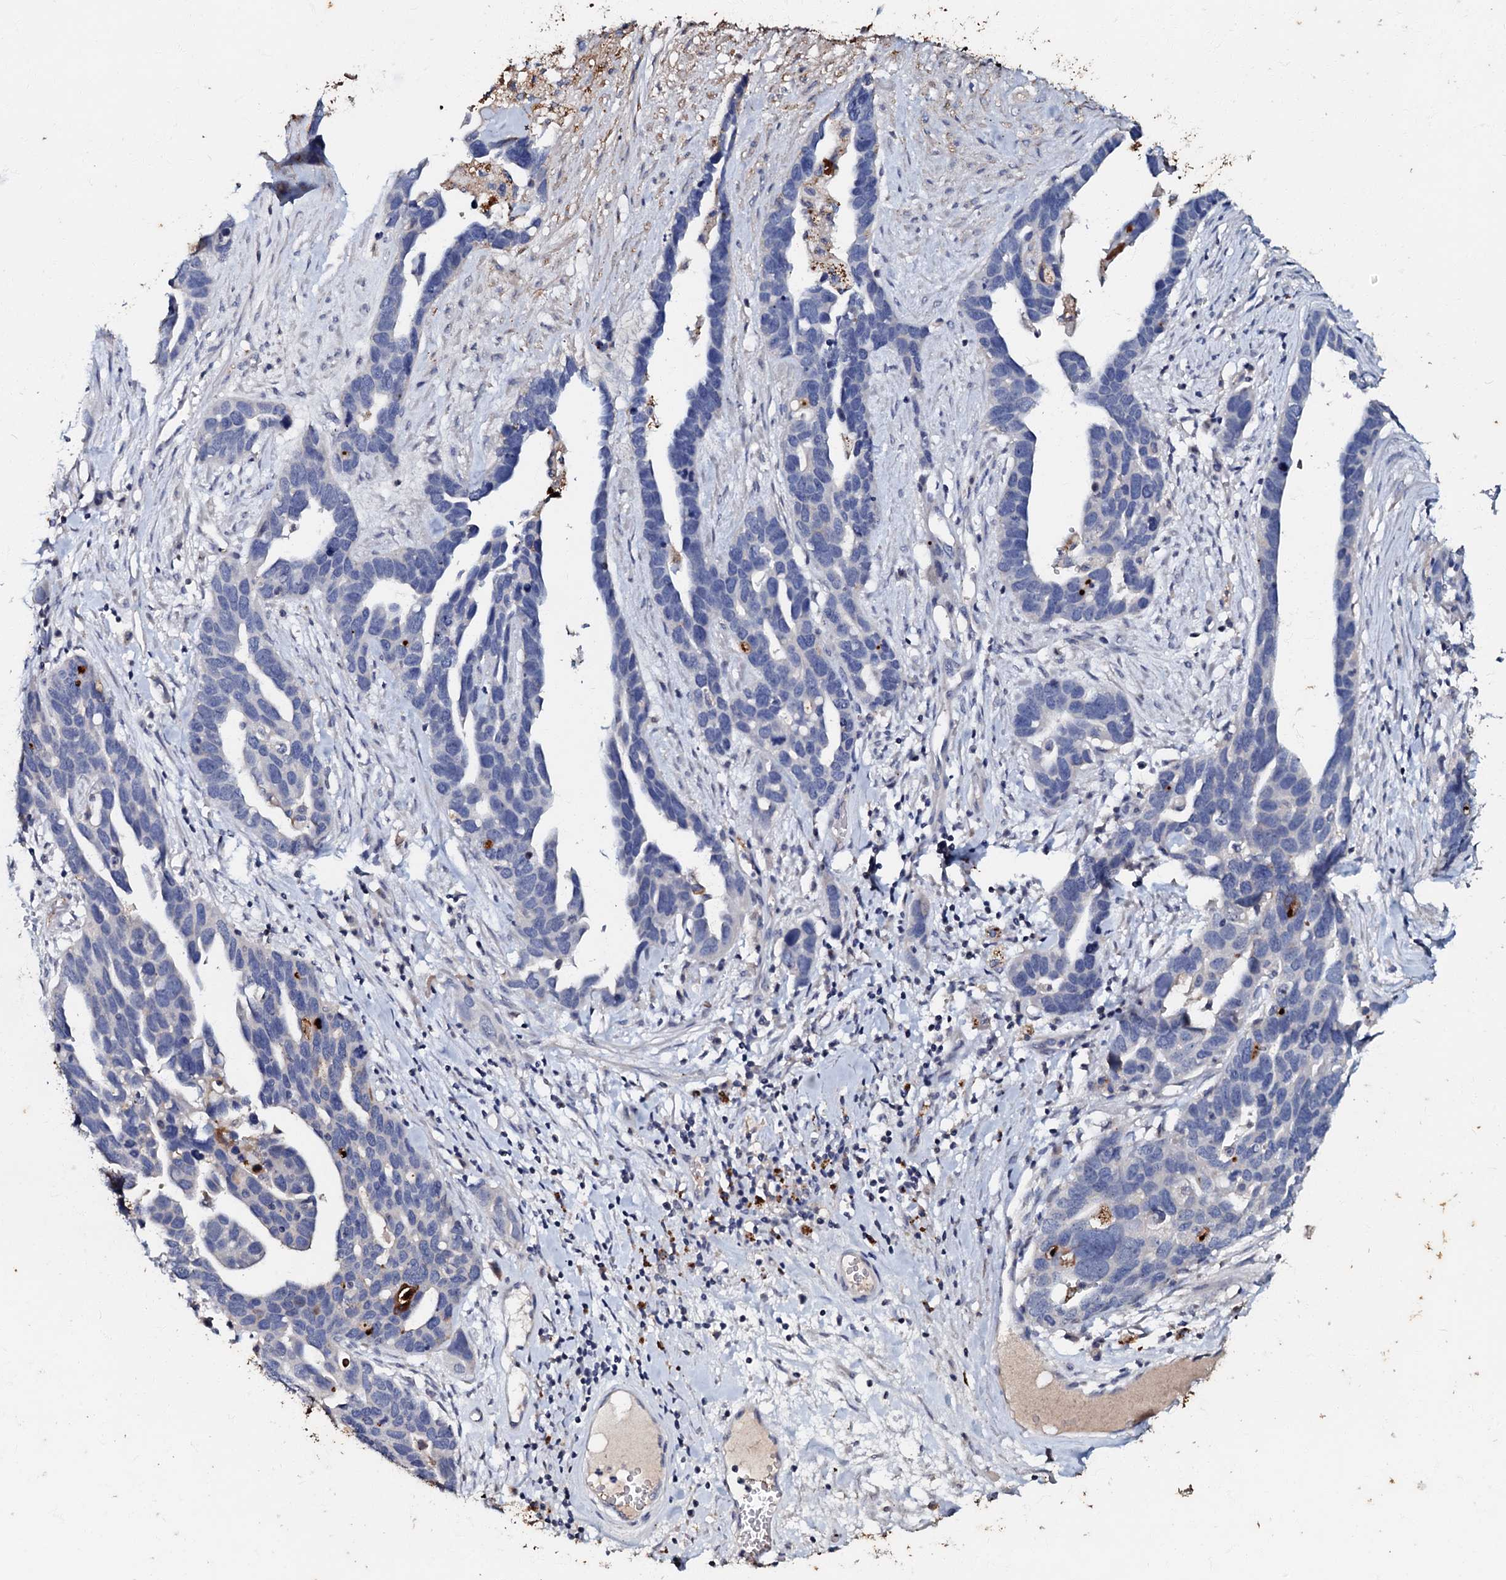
{"staining": {"intensity": "negative", "quantity": "none", "location": "none"}, "tissue": "ovarian cancer", "cell_type": "Tumor cells", "image_type": "cancer", "snomed": [{"axis": "morphology", "description": "Cystadenocarcinoma, serous, NOS"}, {"axis": "topography", "description": "Ovary"}], "caption": "A histopathology image of human ovarian cancer (serous cystadenocarcinoma) is negative for staining in tumor cells.", "gene": "MANSC4", "patient": {"sex": "female", "age": 54}}